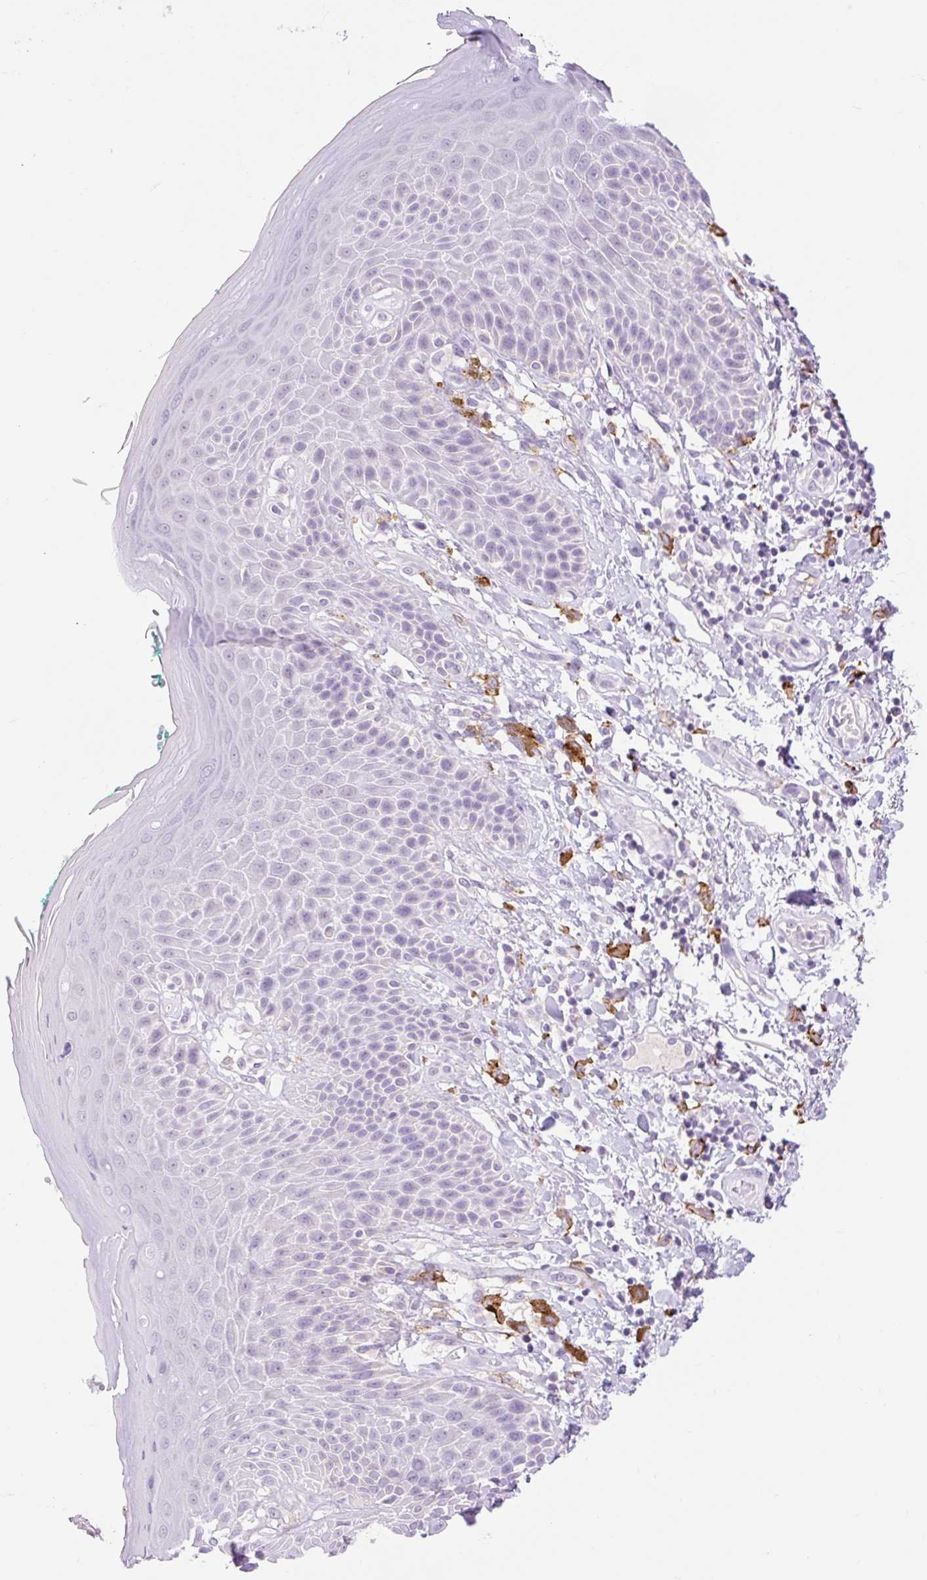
{"staining": {"intensity": "negative", "quantity": "none", "location": "none"}, "tissue": "skin", "cell_type": "Epidermal cells", "image_type": "normal", "snomed": [{"axis": "morphology", "description": "Normal tissue, NOS"}, {"axis": "topography", "description": "Peripheral nerve tissue"}], "caption": "The image displays no staining of epidermal cells in unremarkable skin.", "gene": "SIGLEC1", "patient": {"sex": "male", "age": 51}}